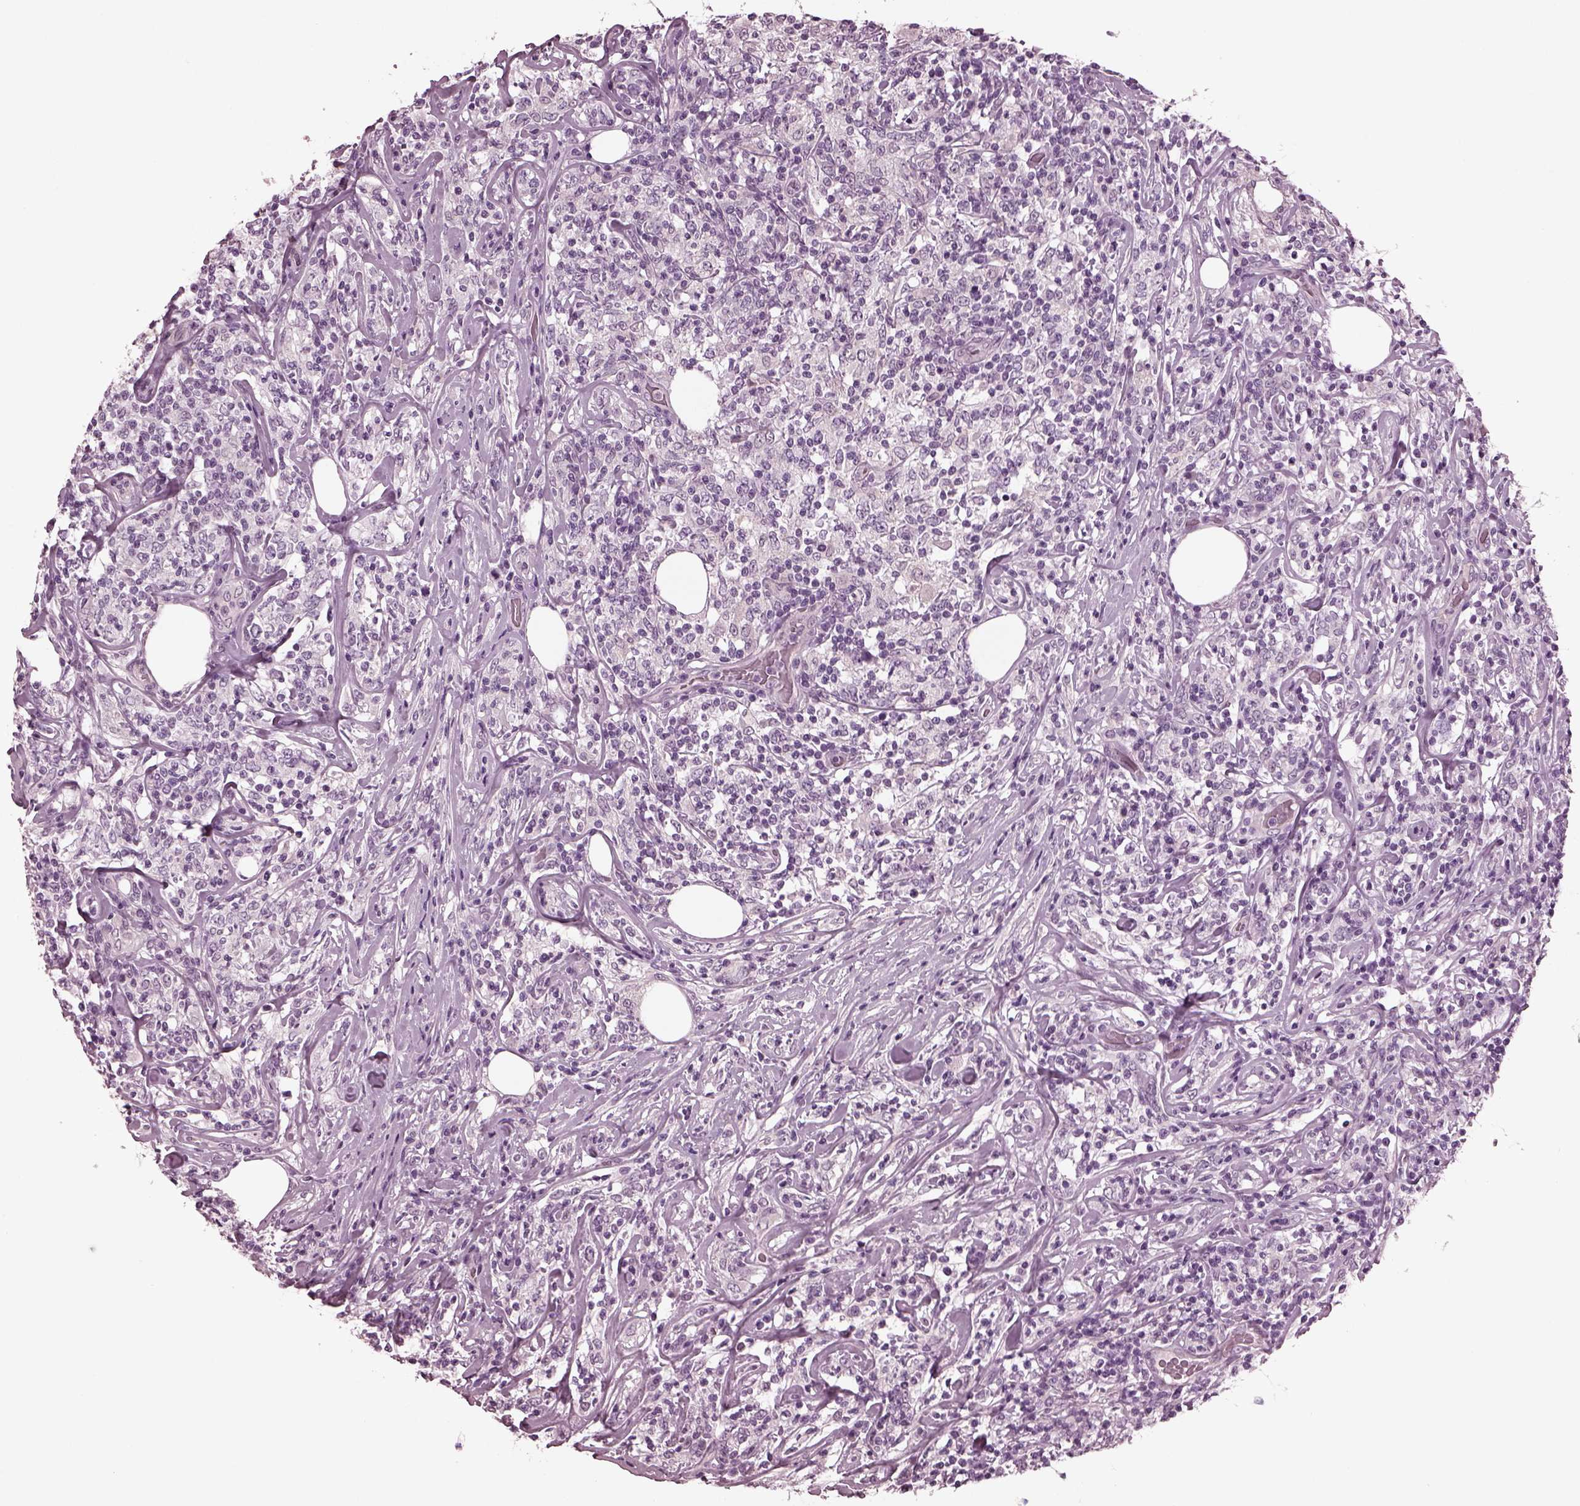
{"staining": {"intensity": "negative", "quantity": "none", "location": "none"}, "tissue": "lymphoma", "cell_type": "Tumor cells", "image_type": "cancer", "snomed": [{"axis": "morphology", "description": "Malignant lymphoma, non-Hodgkin's type, High grade"}, {"axis": "topography", "description": "Lymph node"}], "caption": "DAB (3,3'-diaminobenzidine) immunohistochemical staining of lymphoma displays no significant expression in tumor cells.", "gene": "MIB2", "patient": {"sex": "female", "age": 84}}